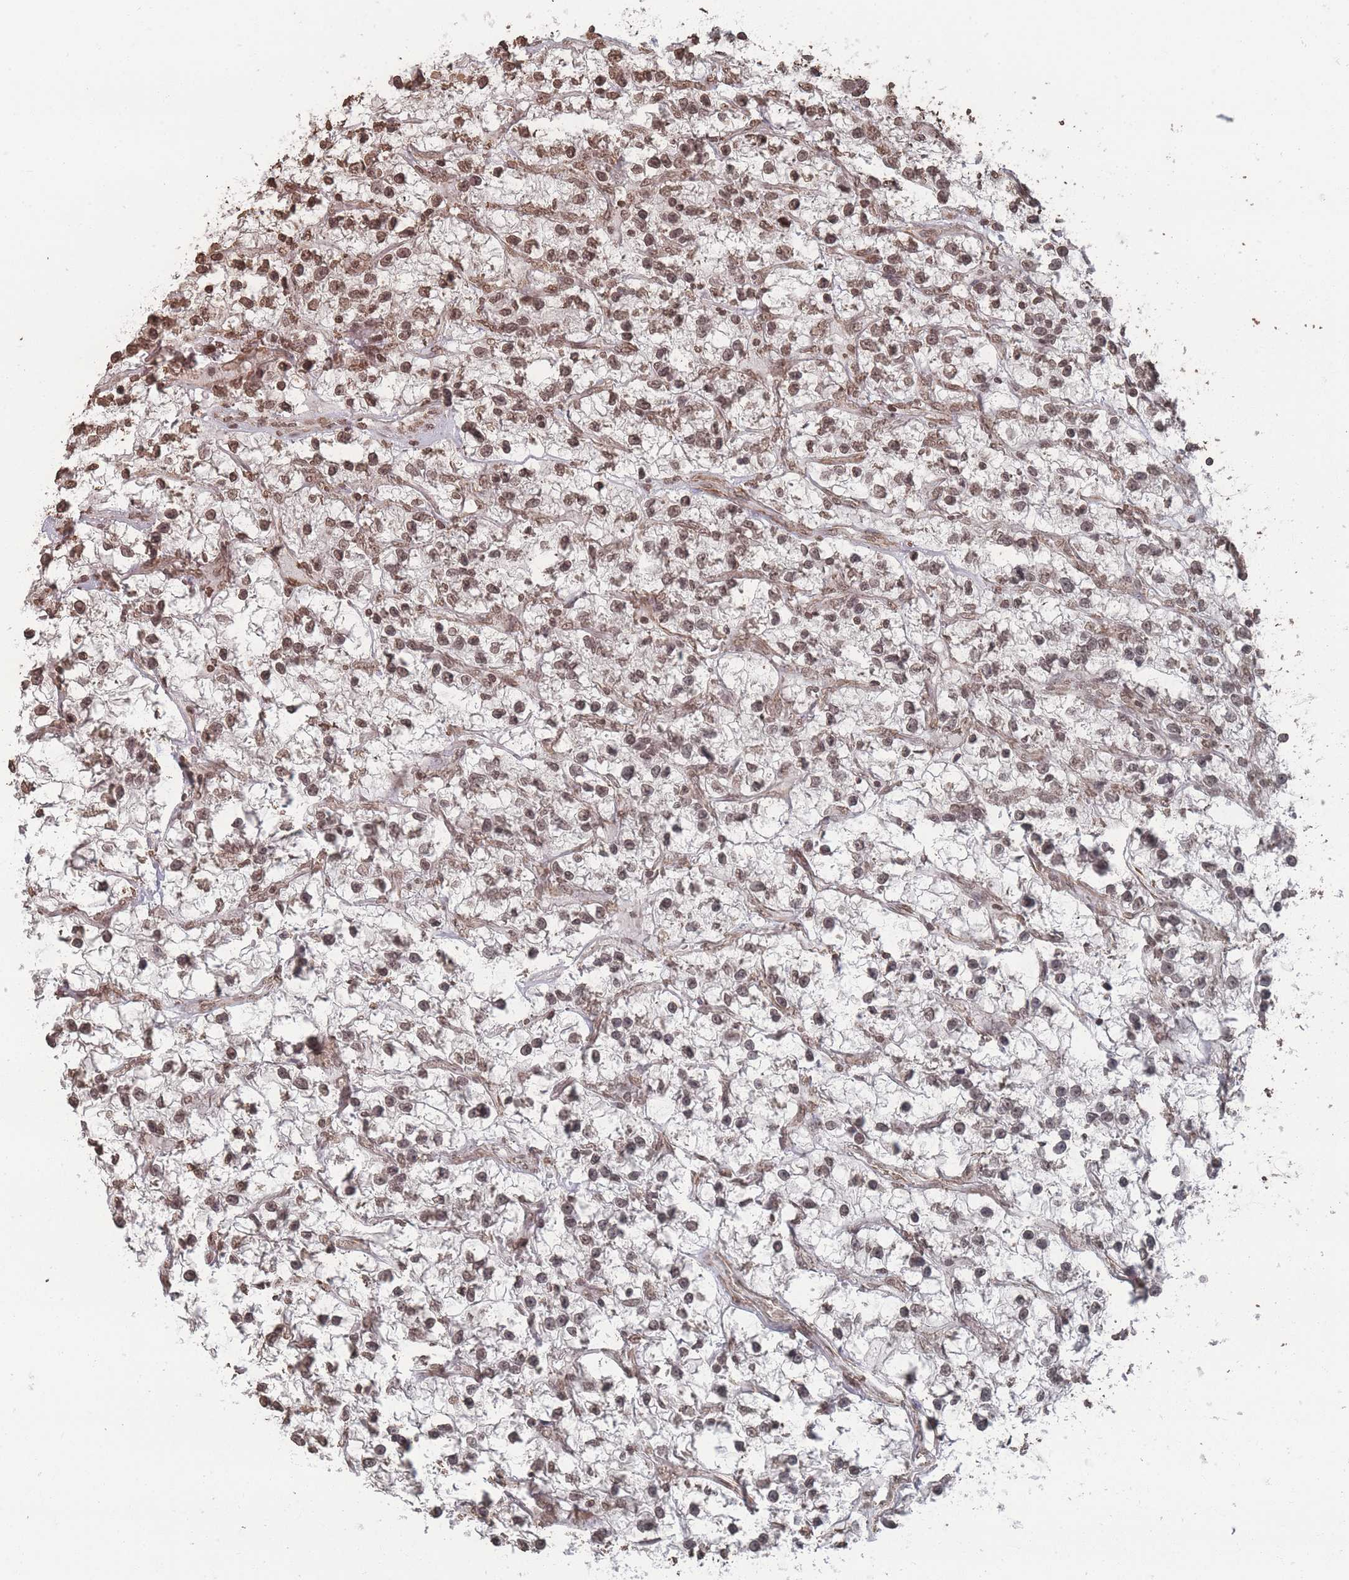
{"staining": {"intensity": "moderate", "quantity": ">75%", "location": "nuclear"}, "tissue": "renal cancer", "cell_type": "Tumor cells", "image_type": "cancer", "snomed": [{"axis": "morphology", "description": "Adenocarcinoma, NOS"}, {"axis": "topography", "description": "Kidney"}], "caption": "DAB (3,3'-diaminobenzidine) immunohistochemical staining of human renal adenocarcinoma reveals moderate nuclear protein staining in about >75% of tumor cells.", "gene": "PLEKHG5", "patient": {"sex": "female", "age": 57}}